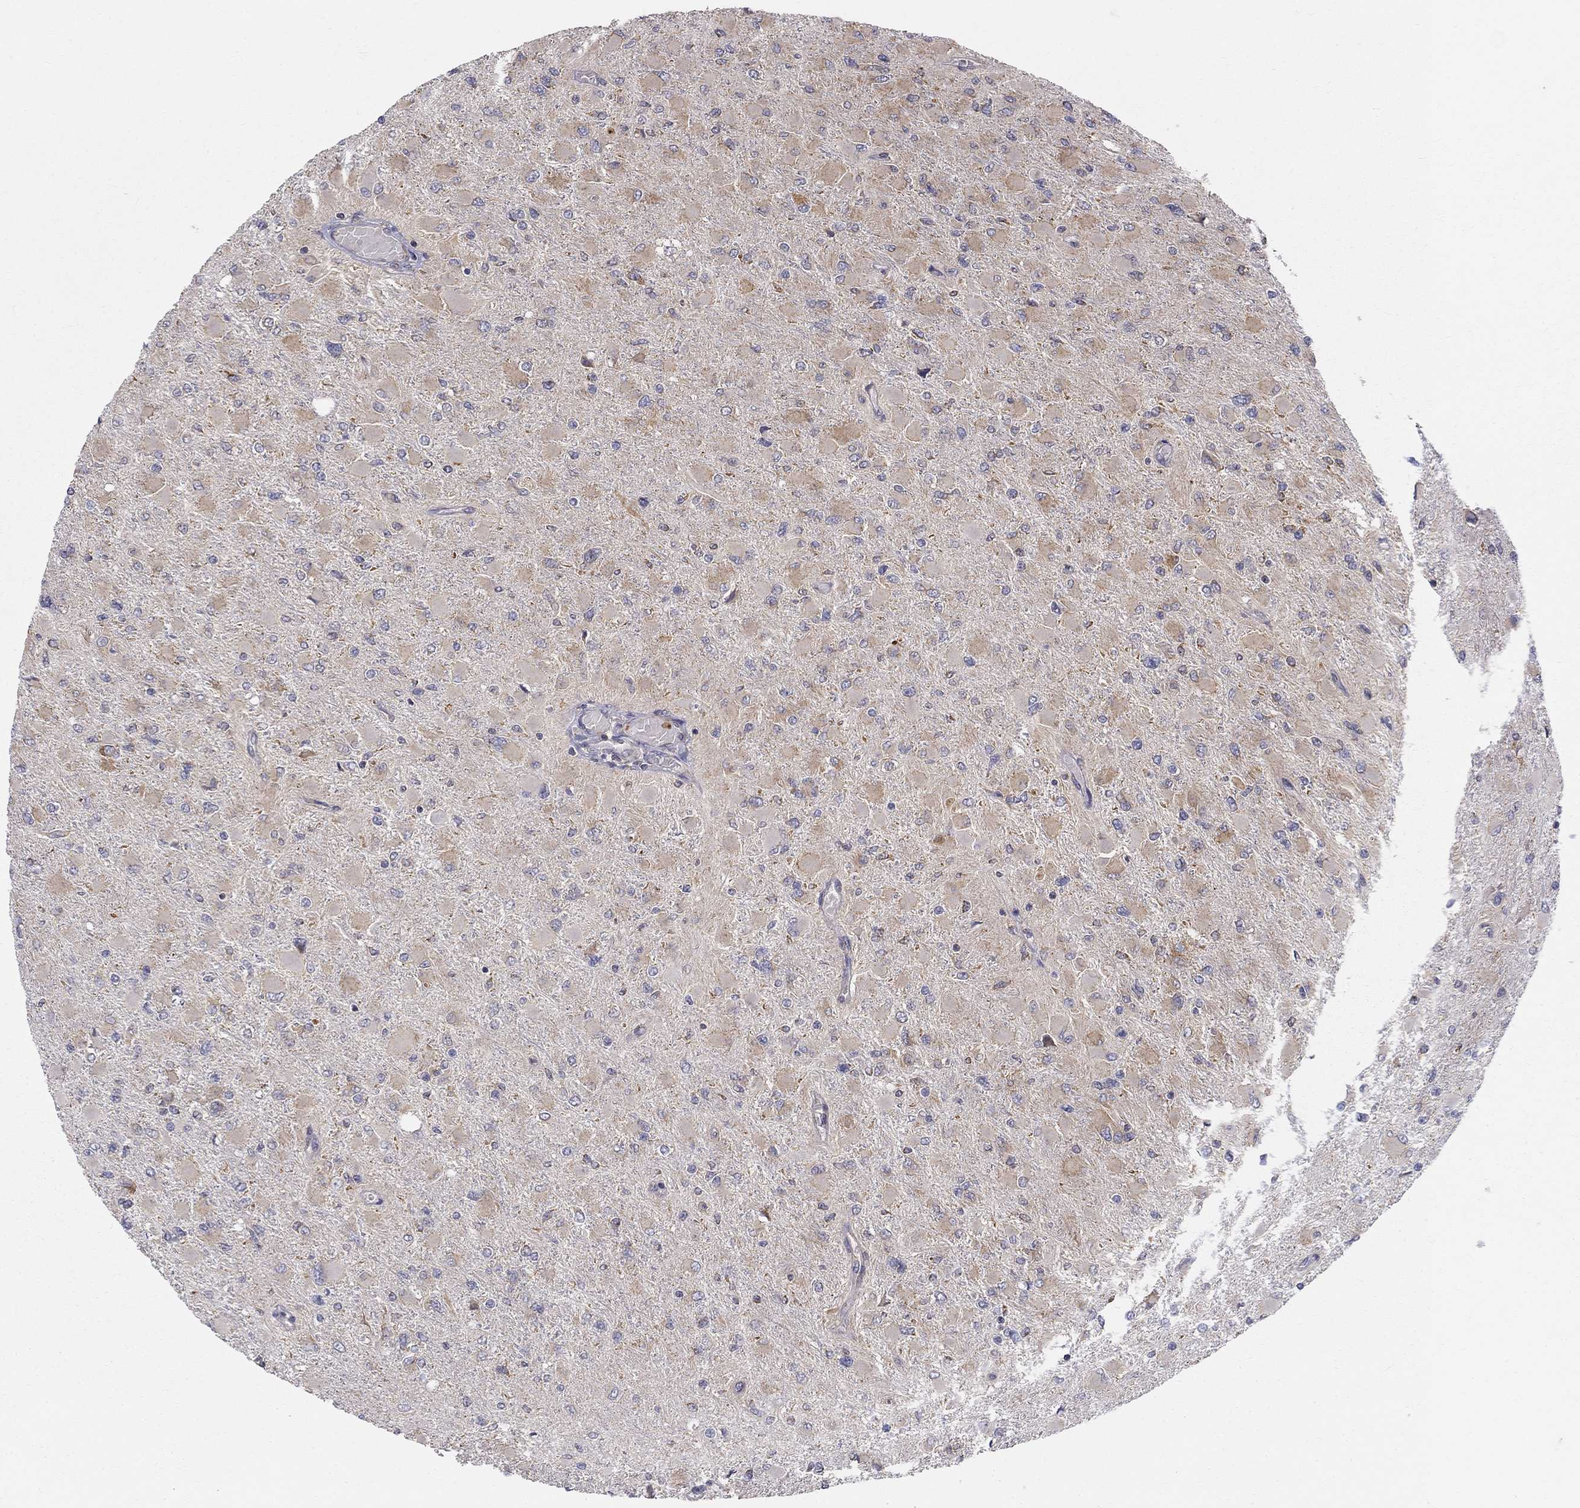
{"staining": {"intensity": "weak", "quantity": "<25%", "location": "cytoplasmic/membranous"}, "tissue": "glioma", "cell_type": "Tumor cells", "image_type": "cancer", "snomed": [{"axis": "morphology", "description": "Glioma, malignant, High grade"}, {"axis": "topography", "description": "Cerebral cortex"}], "caption": "This is an IHC micrograph of human malignant high-grade glioma. There is no expression in tumor cells.", "gene": "PRDX4", "patient": {"sex": "female", "age": 36}}